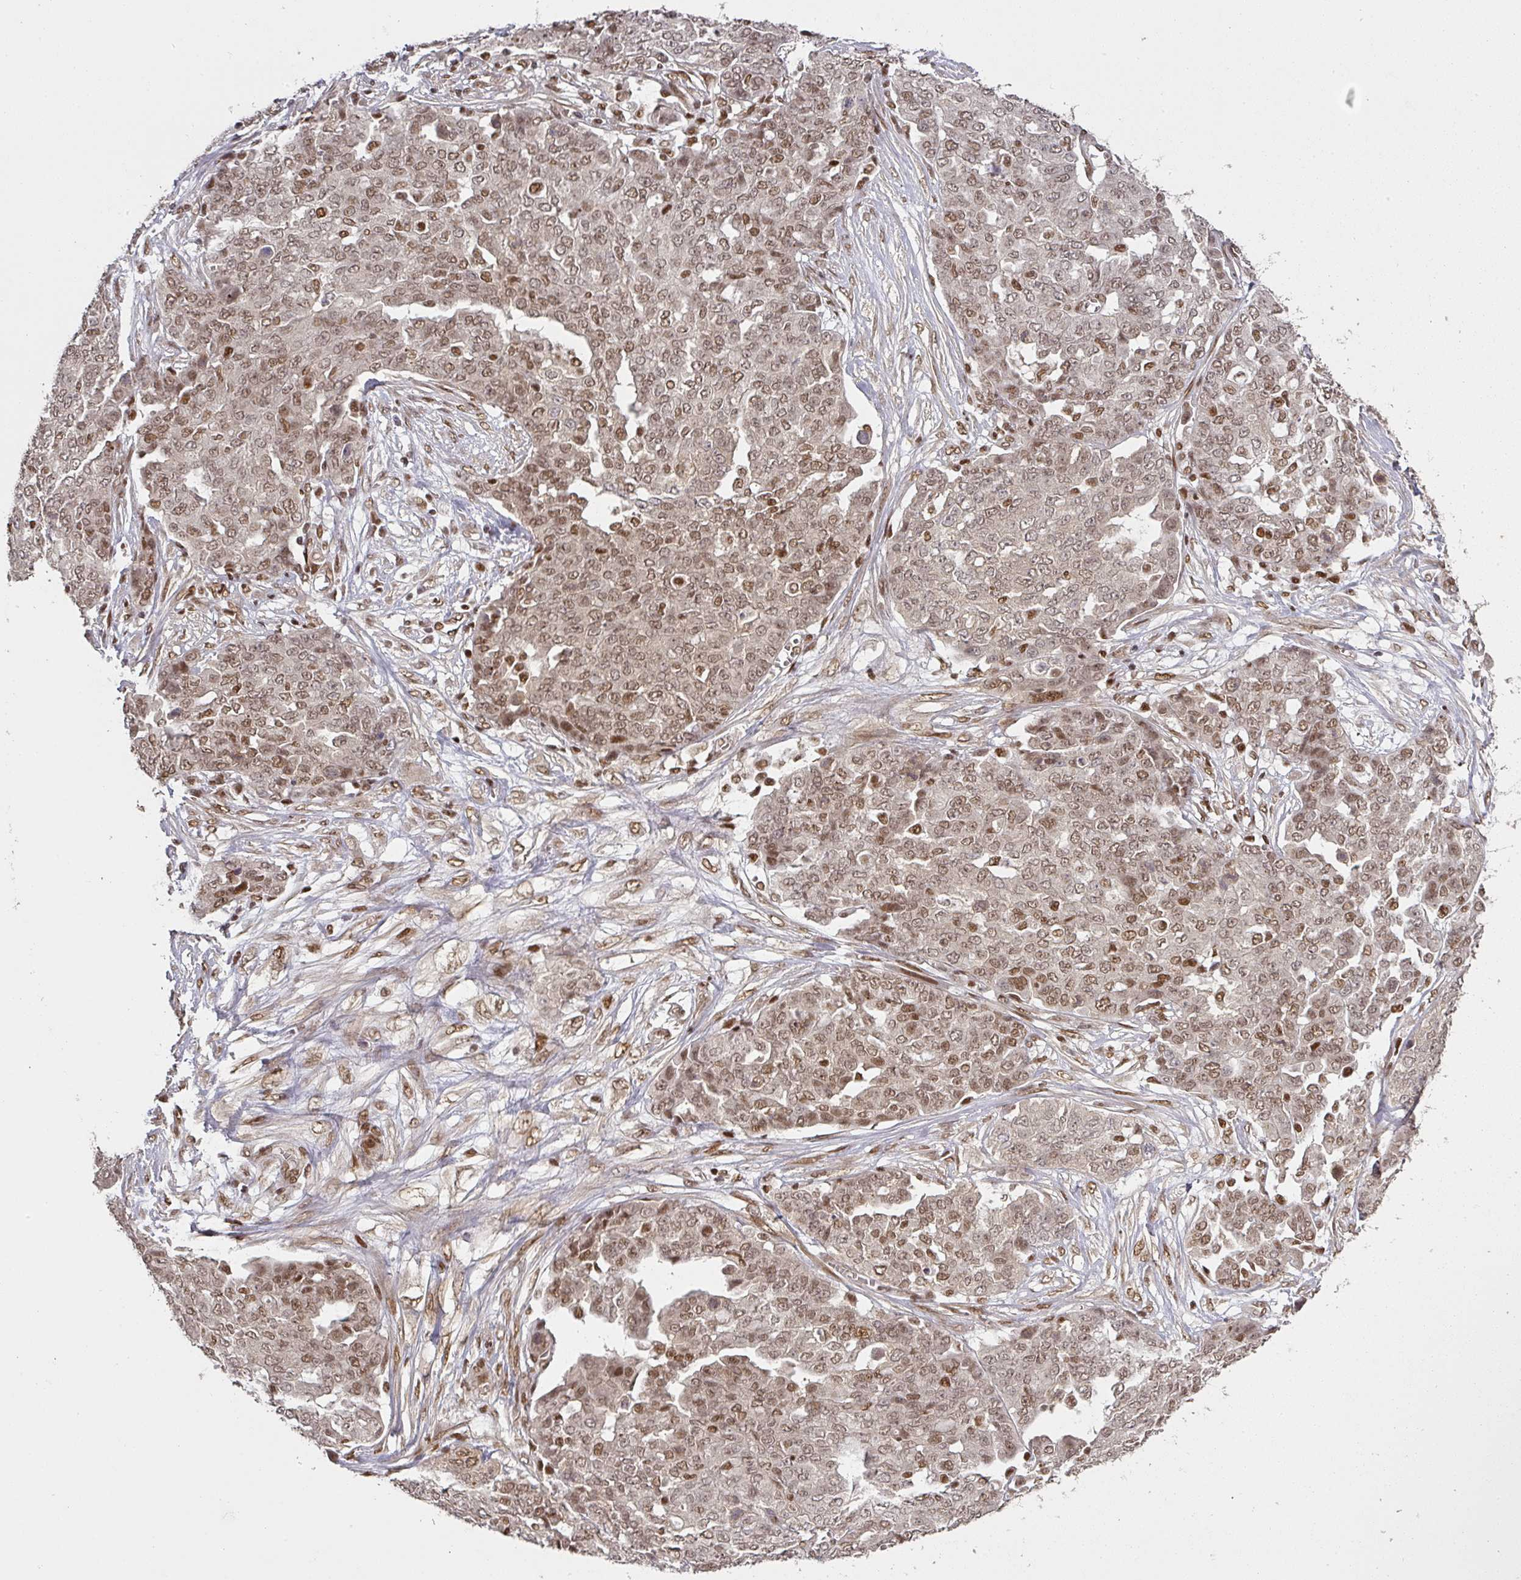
{"staining": {"intensity": "moderate", "quantity": ">75%", "location": "nuclear"}, "tissue": "ovarian cancer", "cell_type": "Tumor cells", "image_type": "cancer", "snomed": [{"axis": "morphology", "description": "Cystadenocarcinoma, serous, NOS"}, {"axis": "topography", "description": "Soft tissue"}, {"axis": "topography", "description": "Ovary"}], "caption": "IHC staining of ovarian cancer (serous cystadenocarcinoma), which shows medium levels of moderate nuclear expression in approximately >75% of tumor cells indicating moderate nuclear protein staining. The staining was performed using DAB (3,3'-diaminobenzidine) (brown) for protein detection and nuclei were counterstained in hematoxylin (blue).", "gene": "GPRIN2", "patient": {"sex": "female", "age": 57}}